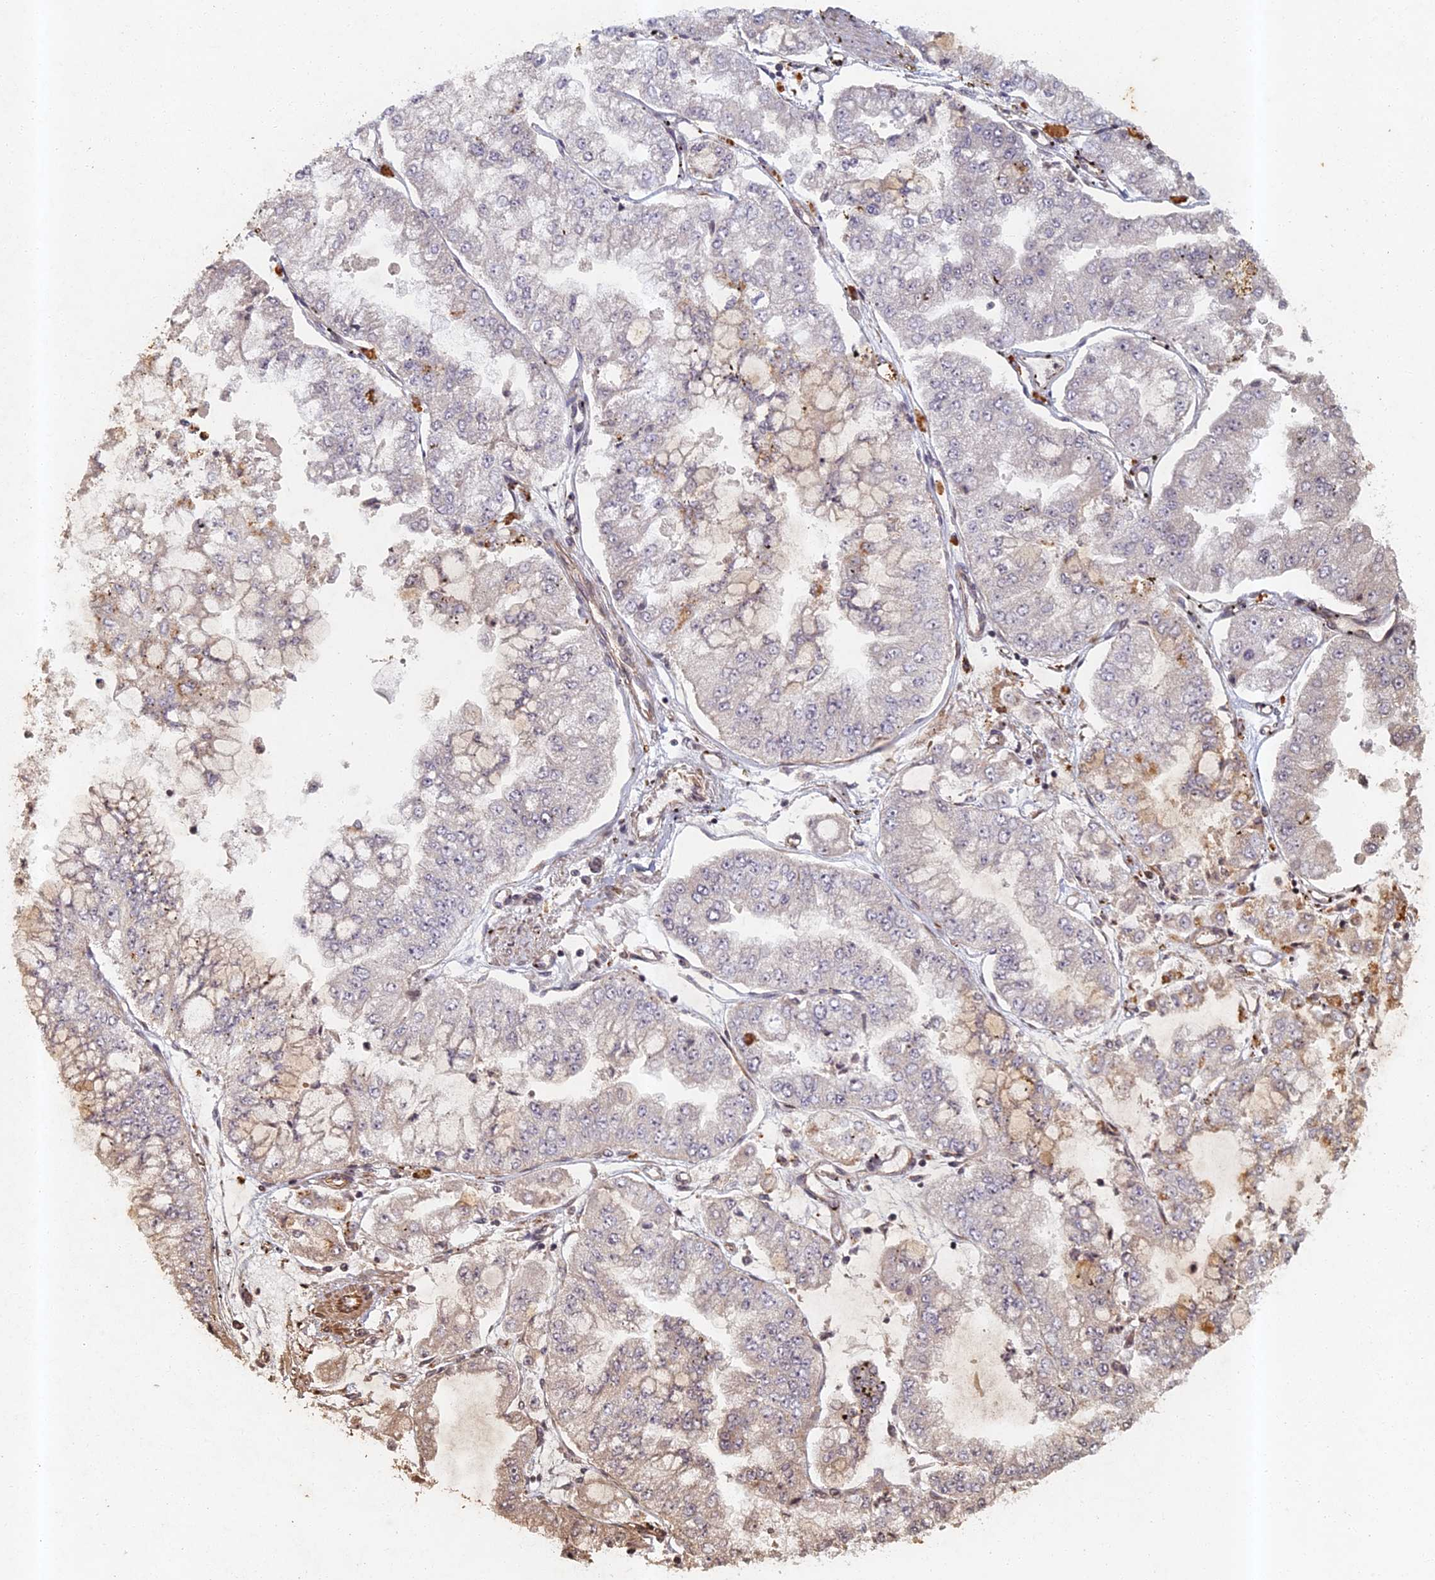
{"staining": {"intensity": "negative", "quantity": "none", "location": "none"}, "tissue": "stomach cancer", "cell_type": "Tumor cells", "image_type": "cancer", "snomed": [{"axis": "morphology", "description": "Adenocarcinoma, NOS"}, {"axis": "topography", "description": "Stomach"}], "caption": "Tumor cells are negative for protein expression in human stomach adenocarcinoma.", "gene": "ABCB10", "patient": {"sex": "male", "age": 76}}